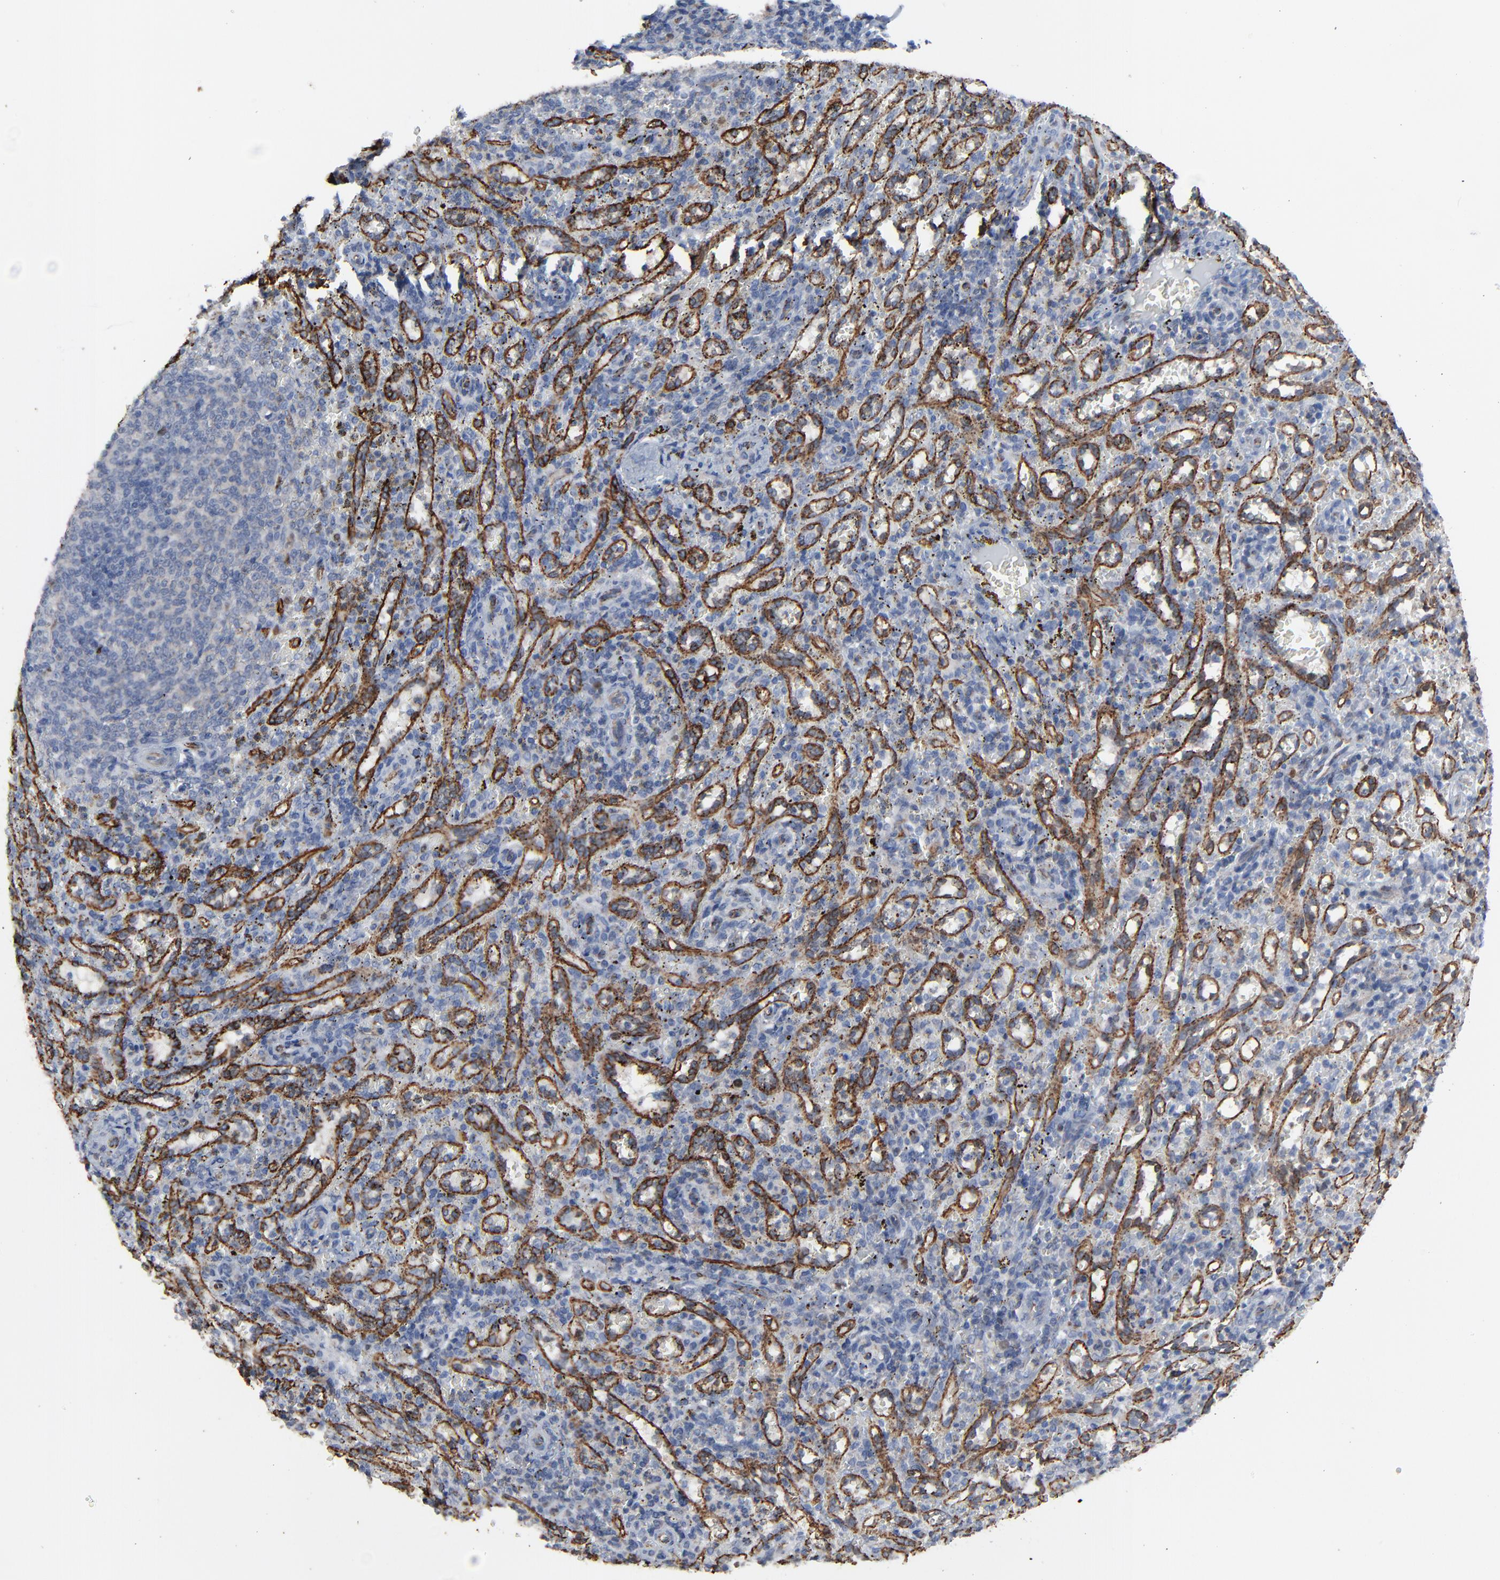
{"staining": {"intensity": "negative", "quantity": "none", "location": "none"}, "tissue": "spleen", "cell_type": "Cells in red pulp", "image_type": "normal", "snomed": [{"axis": "morphology", "description": "Normal tissue, NOS"}, {"axis": "topography", "description": "Spleen"}], "caption": "A high-resolution micrograph shows IHC staining of benign spleen, which demonstrates no significant positivity in cells in red pulp. (Brightfield microscopy of DAB (3,3'-diaminobenzidine) immunohistochemistry at high magnification).", "gene": "BIRC3", "patient": {"sex": "female", "age": 10}}